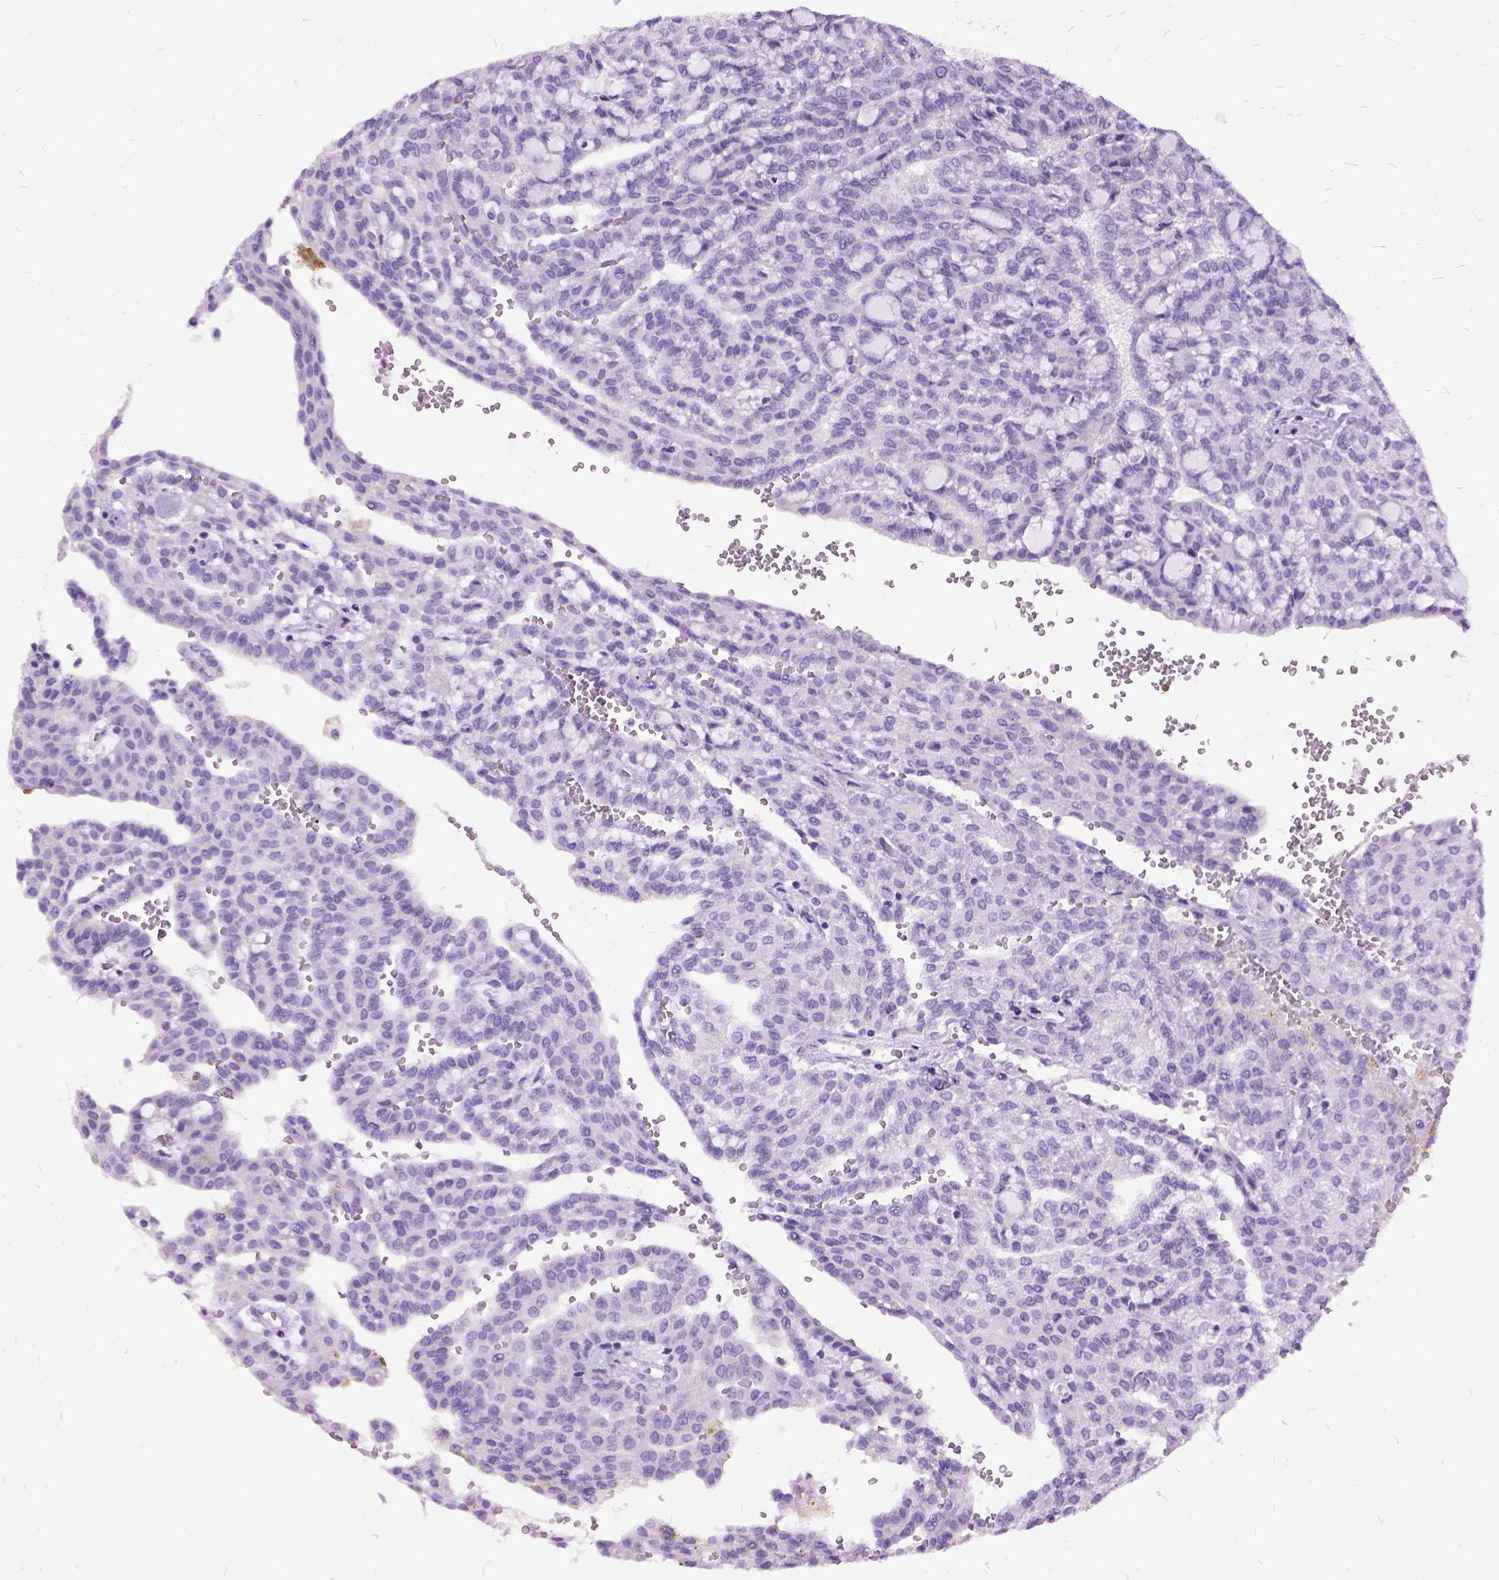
{"staining": {"intensity": "negative", "quantity": "none", "location": "none"}, "tissue": "renal cancer", "cell_type": "Tumor cells", "image_type": "cancer", "snomed": [{"axis": "morphology", "description": "Adenocarcinoma, NOS"}, {"axis": "topography", "description": "Kidney"}], "caption": "This is an IHC image of human renal cancer (adenocarcinoma). There is no expression in tumor cells.", "gene": "MME", "patient": {"sex": "male", "age": 63}}